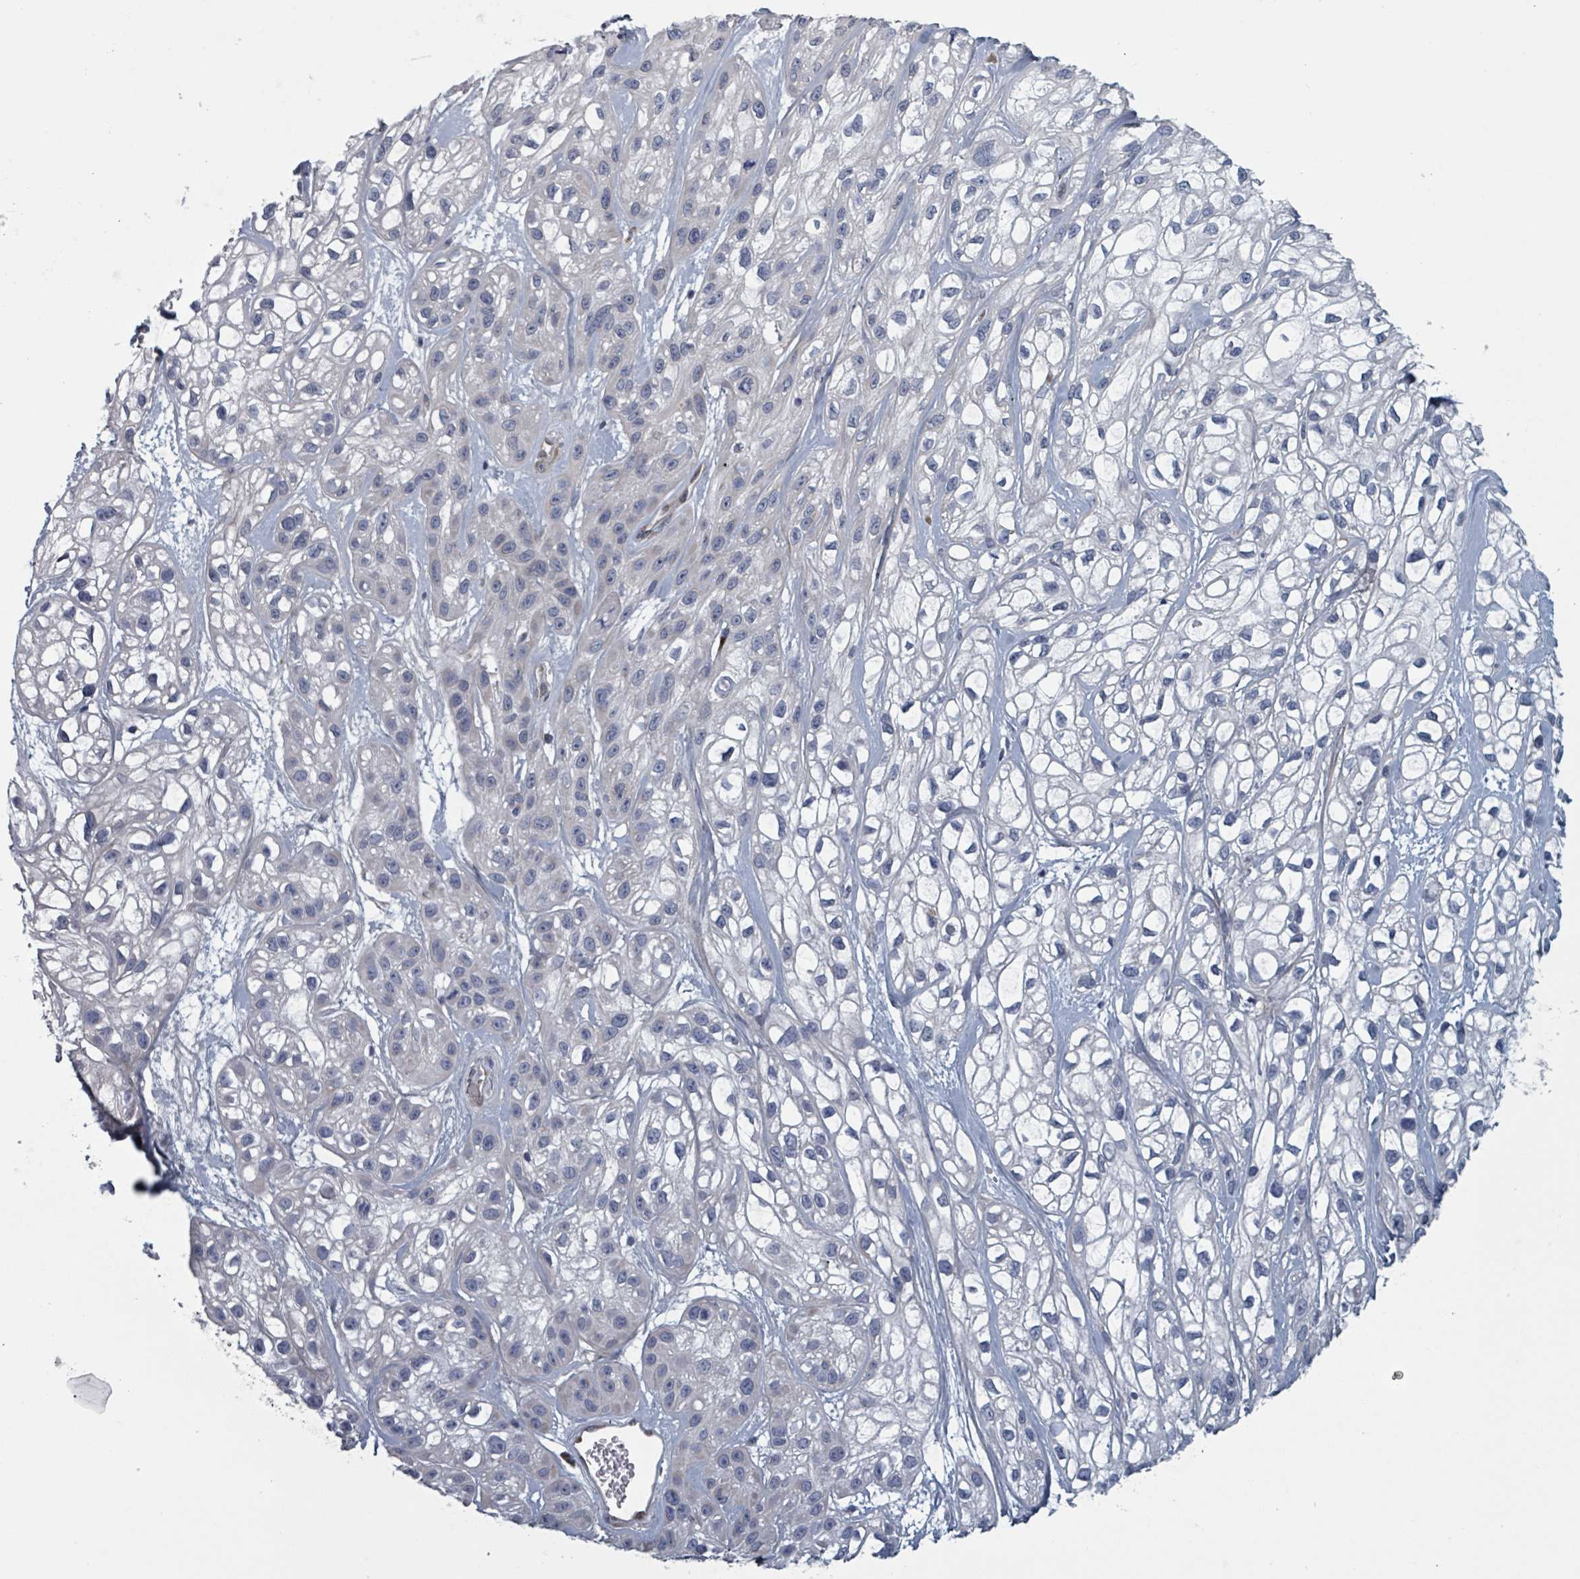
{"staining": {"intensity": "negative", "quantity": "none", "location": "none"}, "tissue": "skin cancer", "cell_type": "Tumor cells", "image_type": "cancer", "snomed": [{"axis": "morphology", "description": "Squamous cell carcinoma, NOS"}, {"axis": "topography", "description": "Skin"}], "caption": "Skin squamous cell carcinoma was stained to show a protein in brown. There is no significant positivity in tumor cells.", "gene": "FKBP1A", "patient": {"sex": "male", "age": 82}}